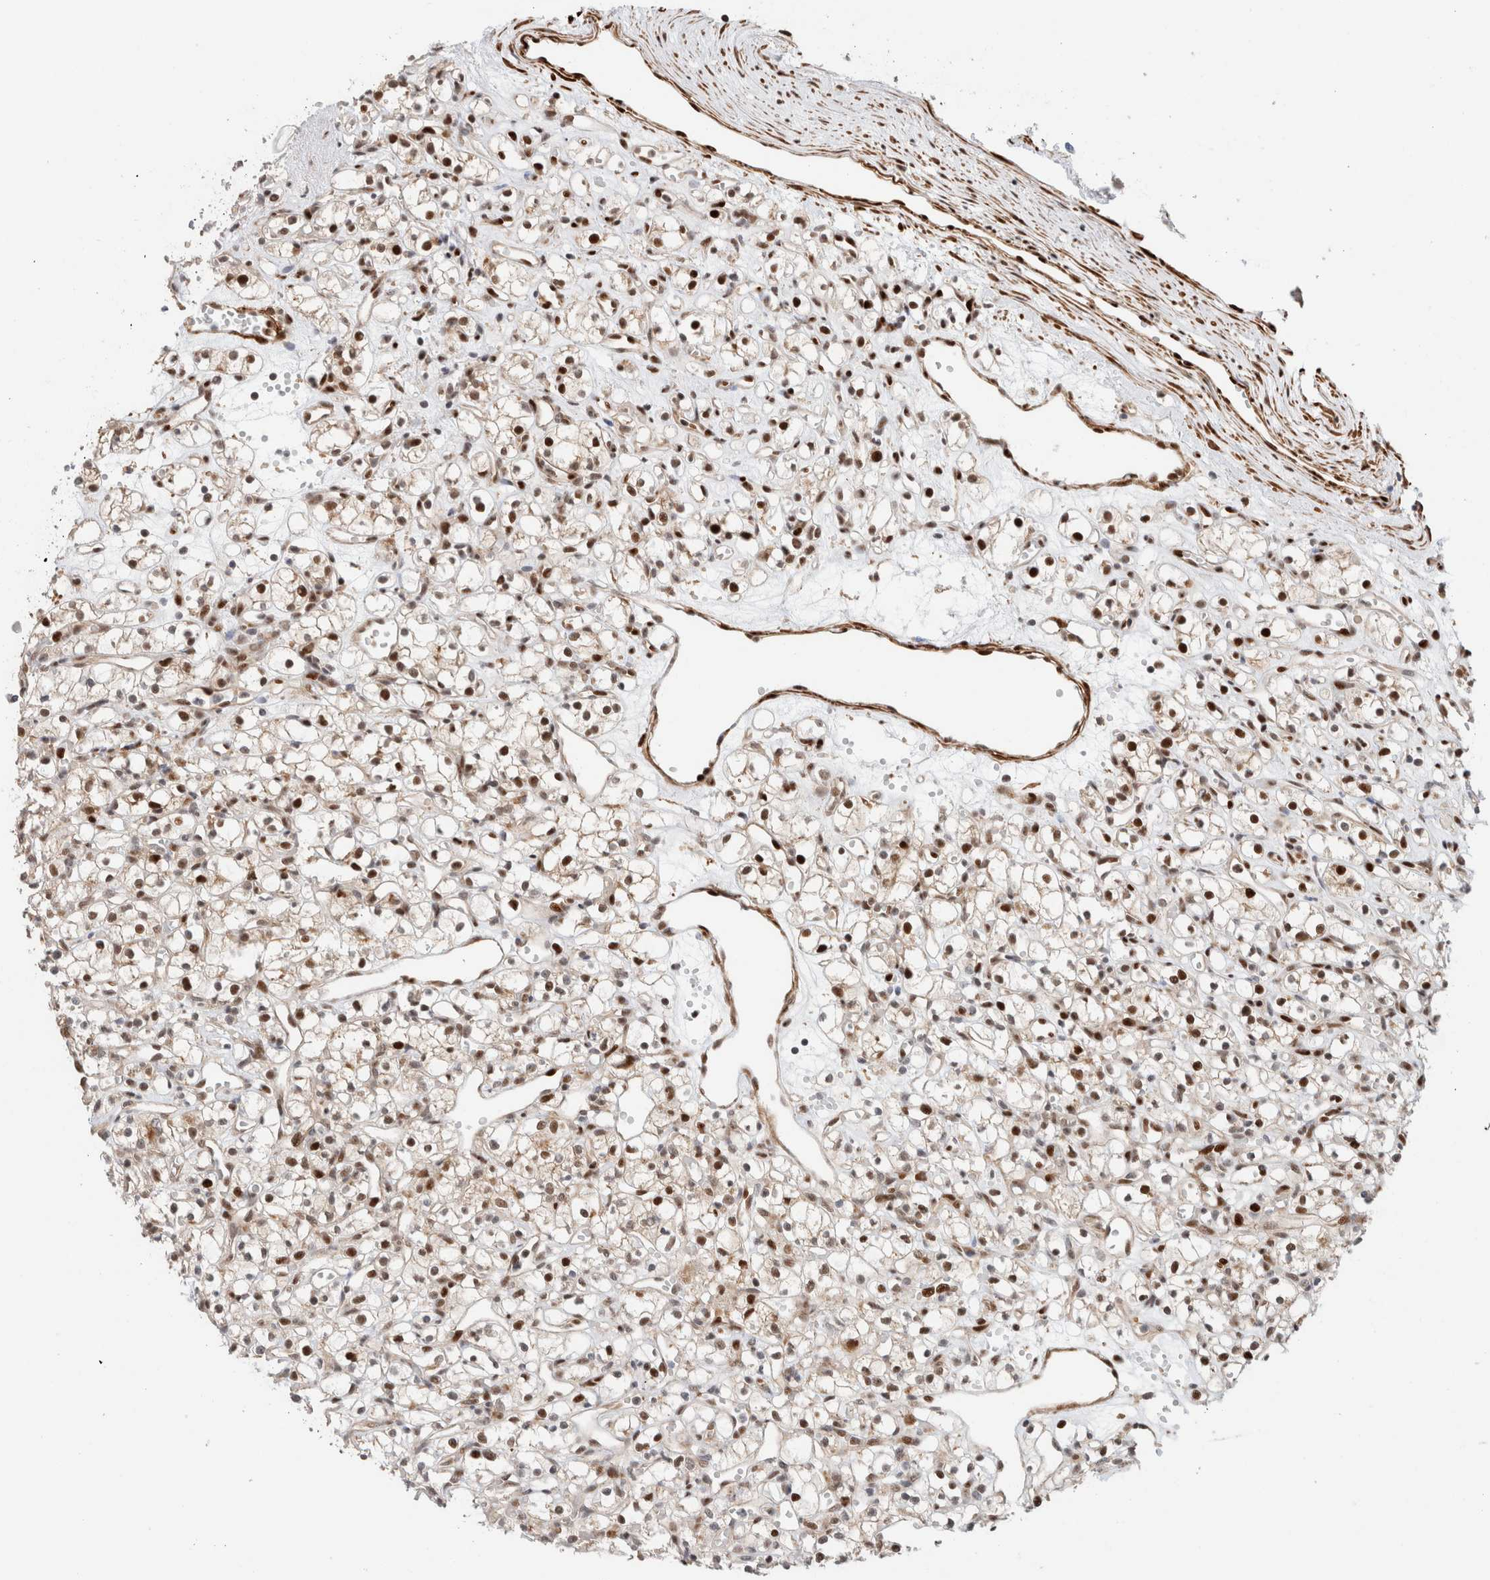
{"staining": {"intensity": "strong", "quantity": ">75%", "location": "nuclear"}, "tissue": "renal cancer", "cell_type": "Tumor cells", "image_type": "cancer", "snomed": [{"axis": "morphology", "description": "Adenocarcinoma, NOS"}, {"axis": "topography", "description": "Kidney"}], "caption": "Tumor cells exhibit high levels of strong nuclear expression in approximately >75% of cells in human renal adenocarcinoma.", "gene": "ID3", "patient": {"sex": "female", "age": 59}}